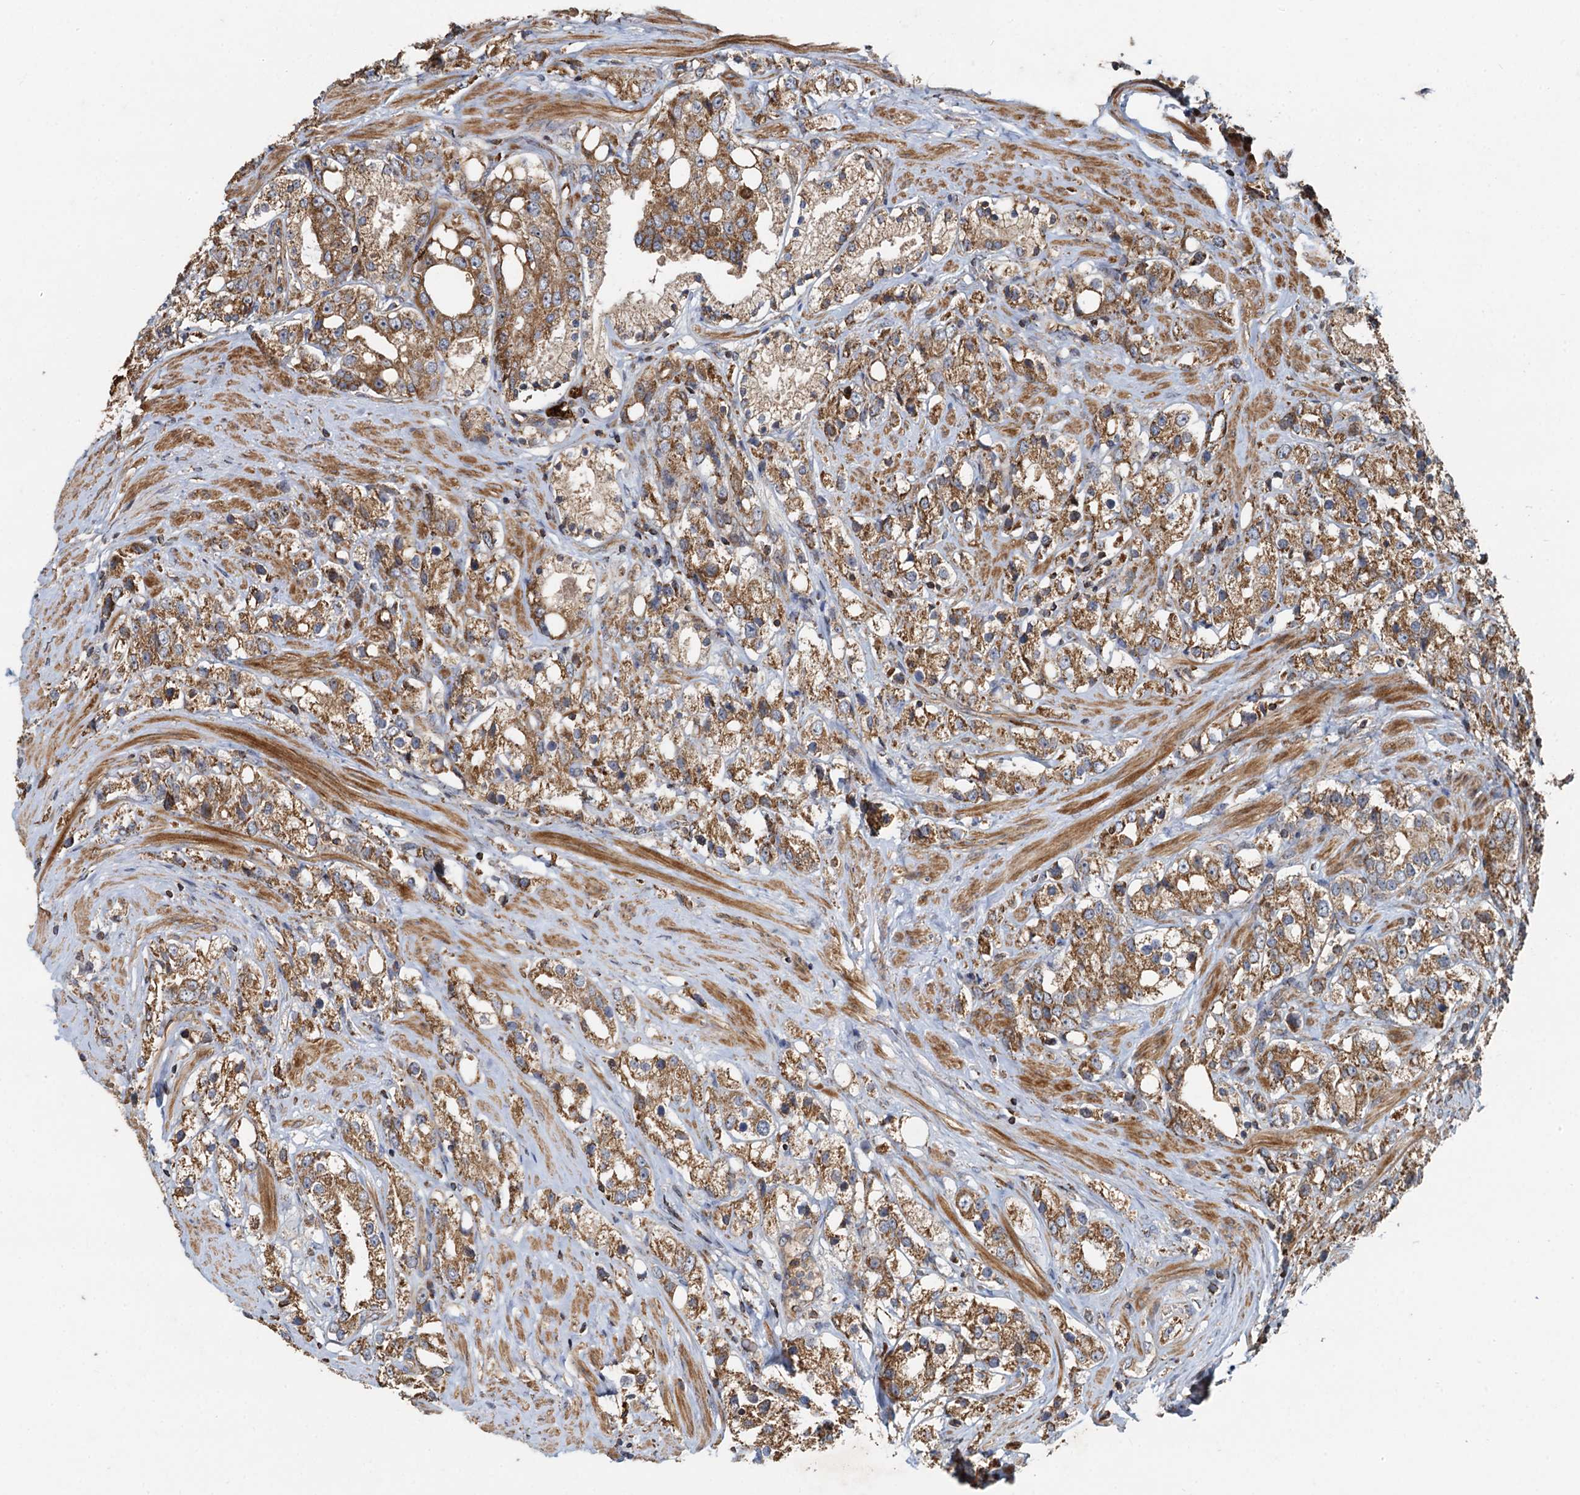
{"staining": {"intensity": "moderate", "quantity": ">75%", "location": "cytoplasmic/membranous"}, "tissue": "prostate cancer", "cell_type": "Tumor cells", "image_type": "cancer", "snomed": [{"axis": "morphology", "description": "Adenocarcinoma, NOS"}, {"axis": "topography", "description": "Prostate"}], "caption": "Immunohistochemical staining of adenocarcinoma (prostate) displays medium levels of moderate cytoplasmic/membranous positivity in about >75% of tumor cells.", "gene": "SDS", "patient": {"sex": "male", "age": 79}}